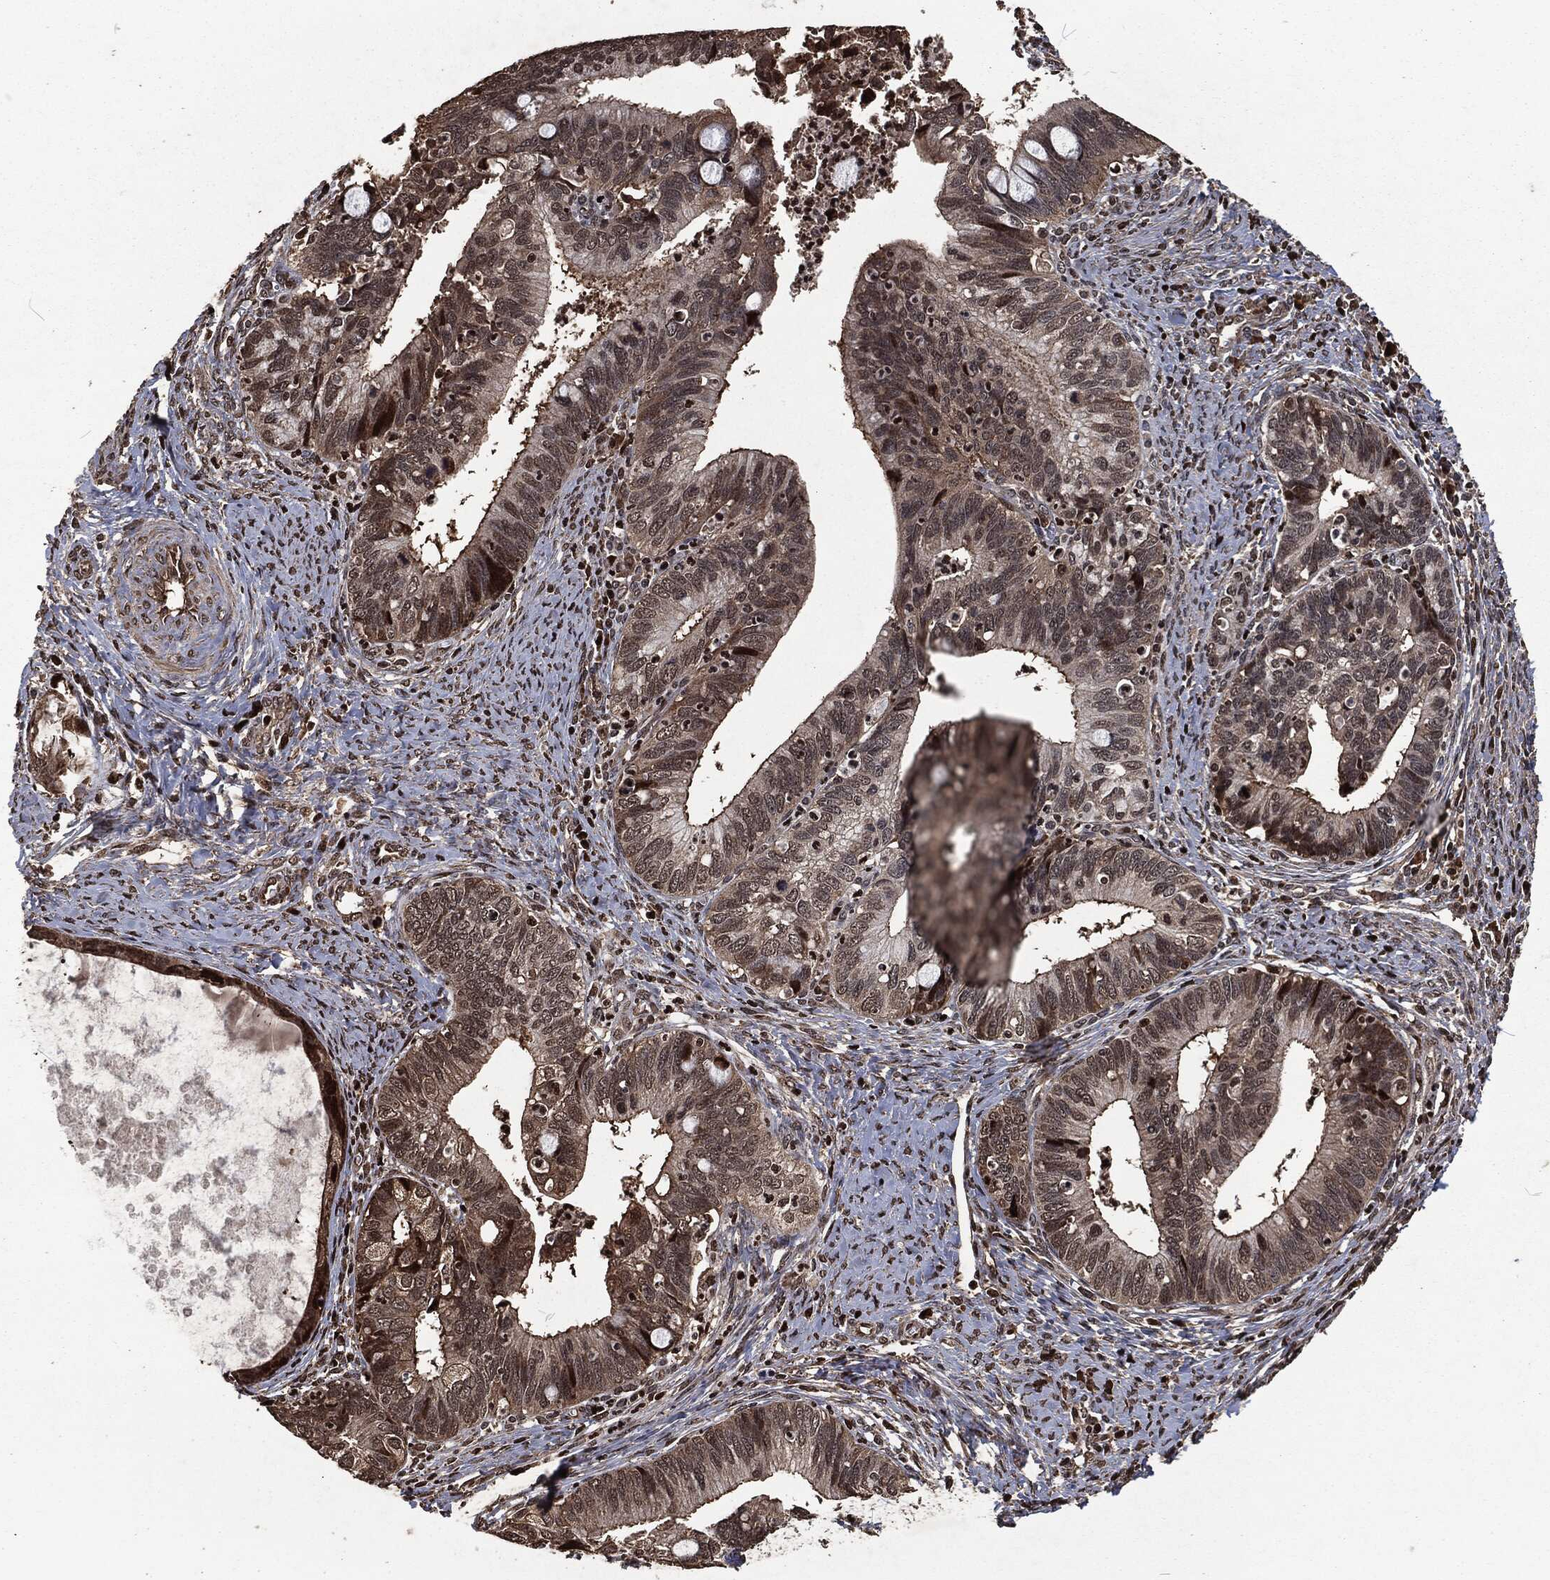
{"staining": {"intensity": "strong", "quantity": "<25%", "location": "cytoplasmic/membranous,nuclear"}, "tissue": "cervical cancer", "cell_type": "Tumor cells", "image_type": "cancer", "snomed": [{"axis": "morphology", "description": "Adenocarcinoma, NOS"}, {"axis": "topography", "description": "Cervix"}], "caption": "Tumor cells demonstrate strong cytoplasmic/membranous and nuclear expression in about <25% of cells in cervical cancer (adenocarcinoma). The staining was performed using DAB (3,3'-diaminobenzidine), with brown indicating positive protein expression. Nuclei are stained blue with hematoxylin.", "gene": "SNAI1", "patient": {"sex": "female", "age": 42}}